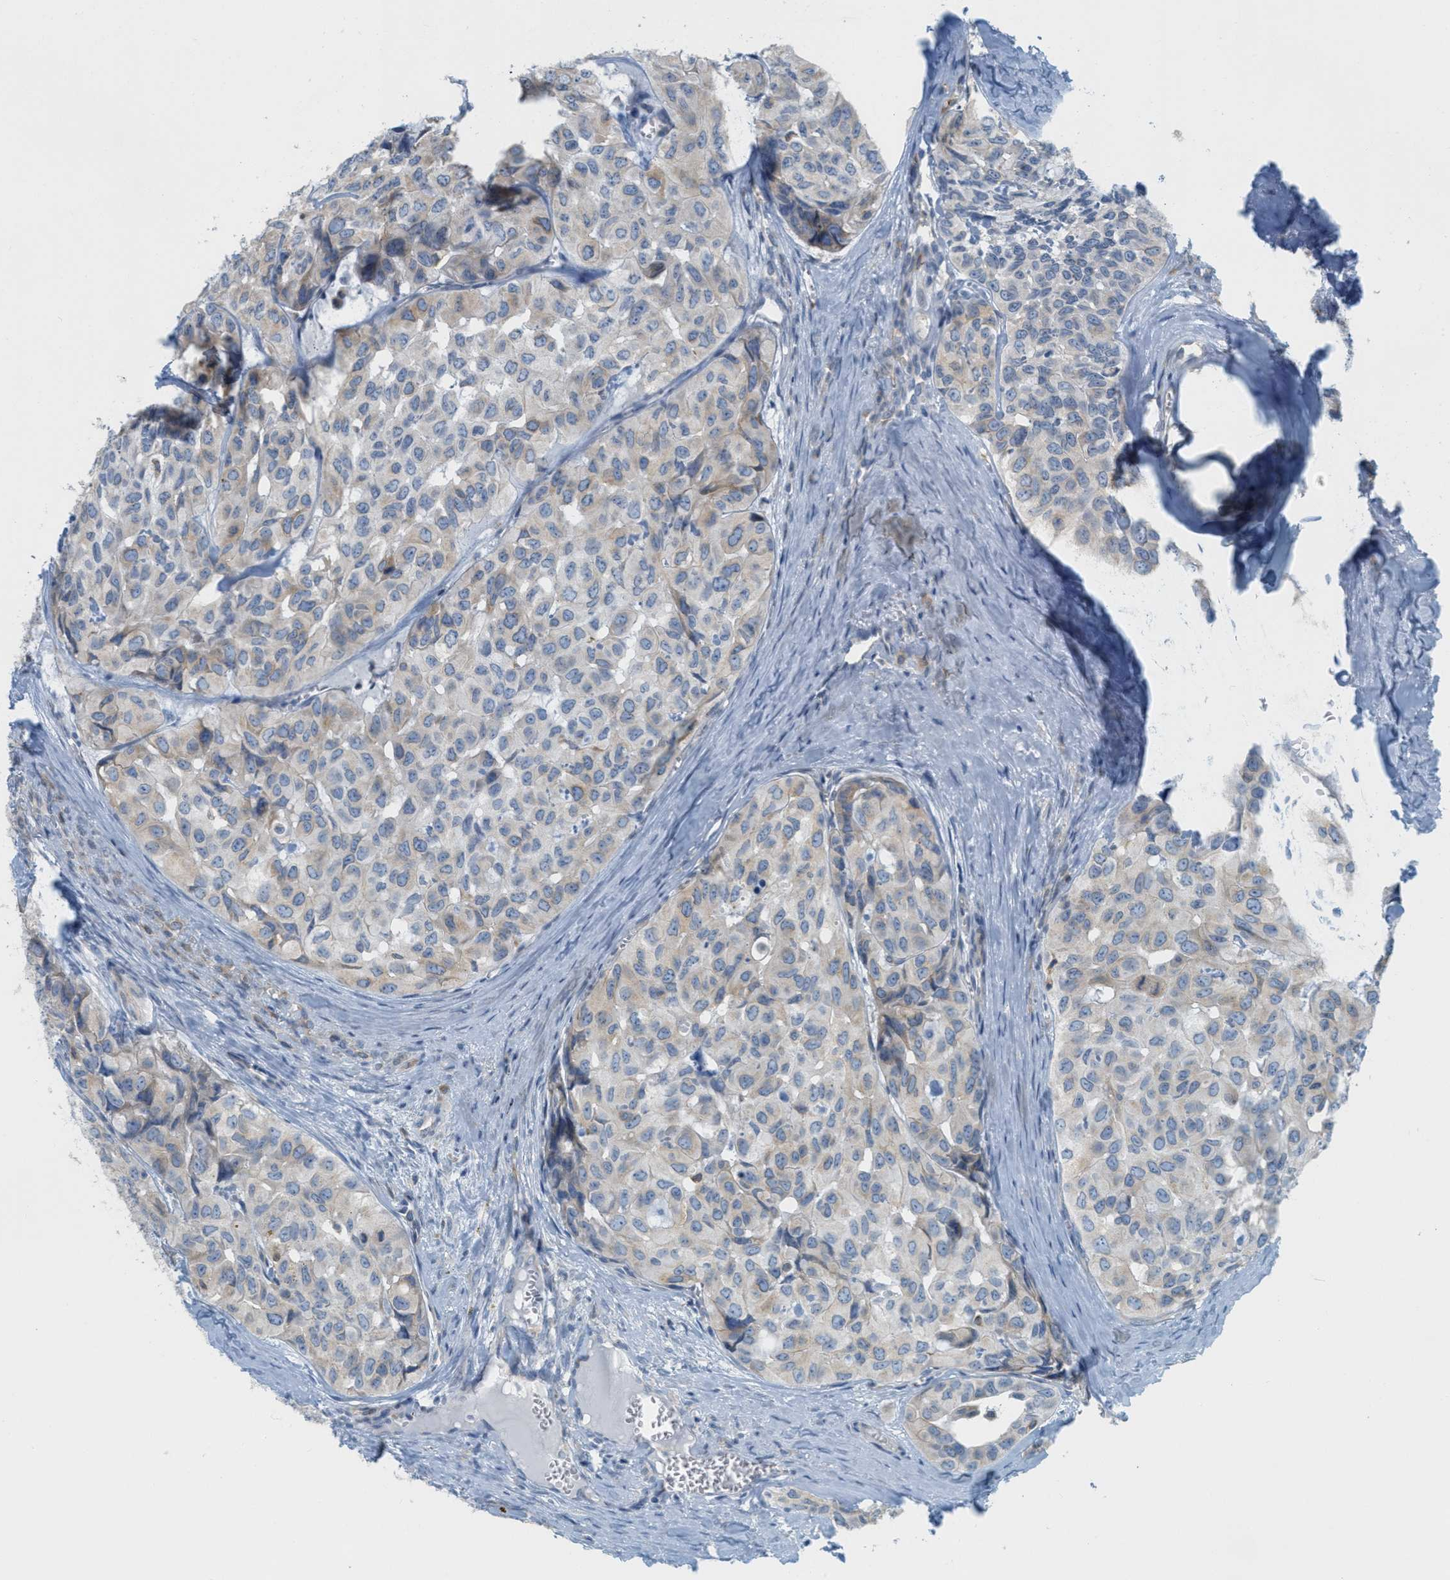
{"staining": {"intensity": "weak", "quantity": "25%-75%", "location": "cytoplasmic/membranous"}, "tissue": "head and neck cancer", "cell_type": "Tumor cells", "image_type": "cancer", "snomed": [{"axis": "morphology", "description": "Adenocarcinoma, NOS"}, {"axis": "topography", "description": "Salivary gland, NOS"}, {"axis": "topography", "description": "Head-Neck"}], "caption": "Head and neck adenocarcinoma stained for a protein displays weak cytoplasmic/membranous positivity in tumor cells.", "gene": "TEX264", "patient": {"sex": "female", "age": 76}}